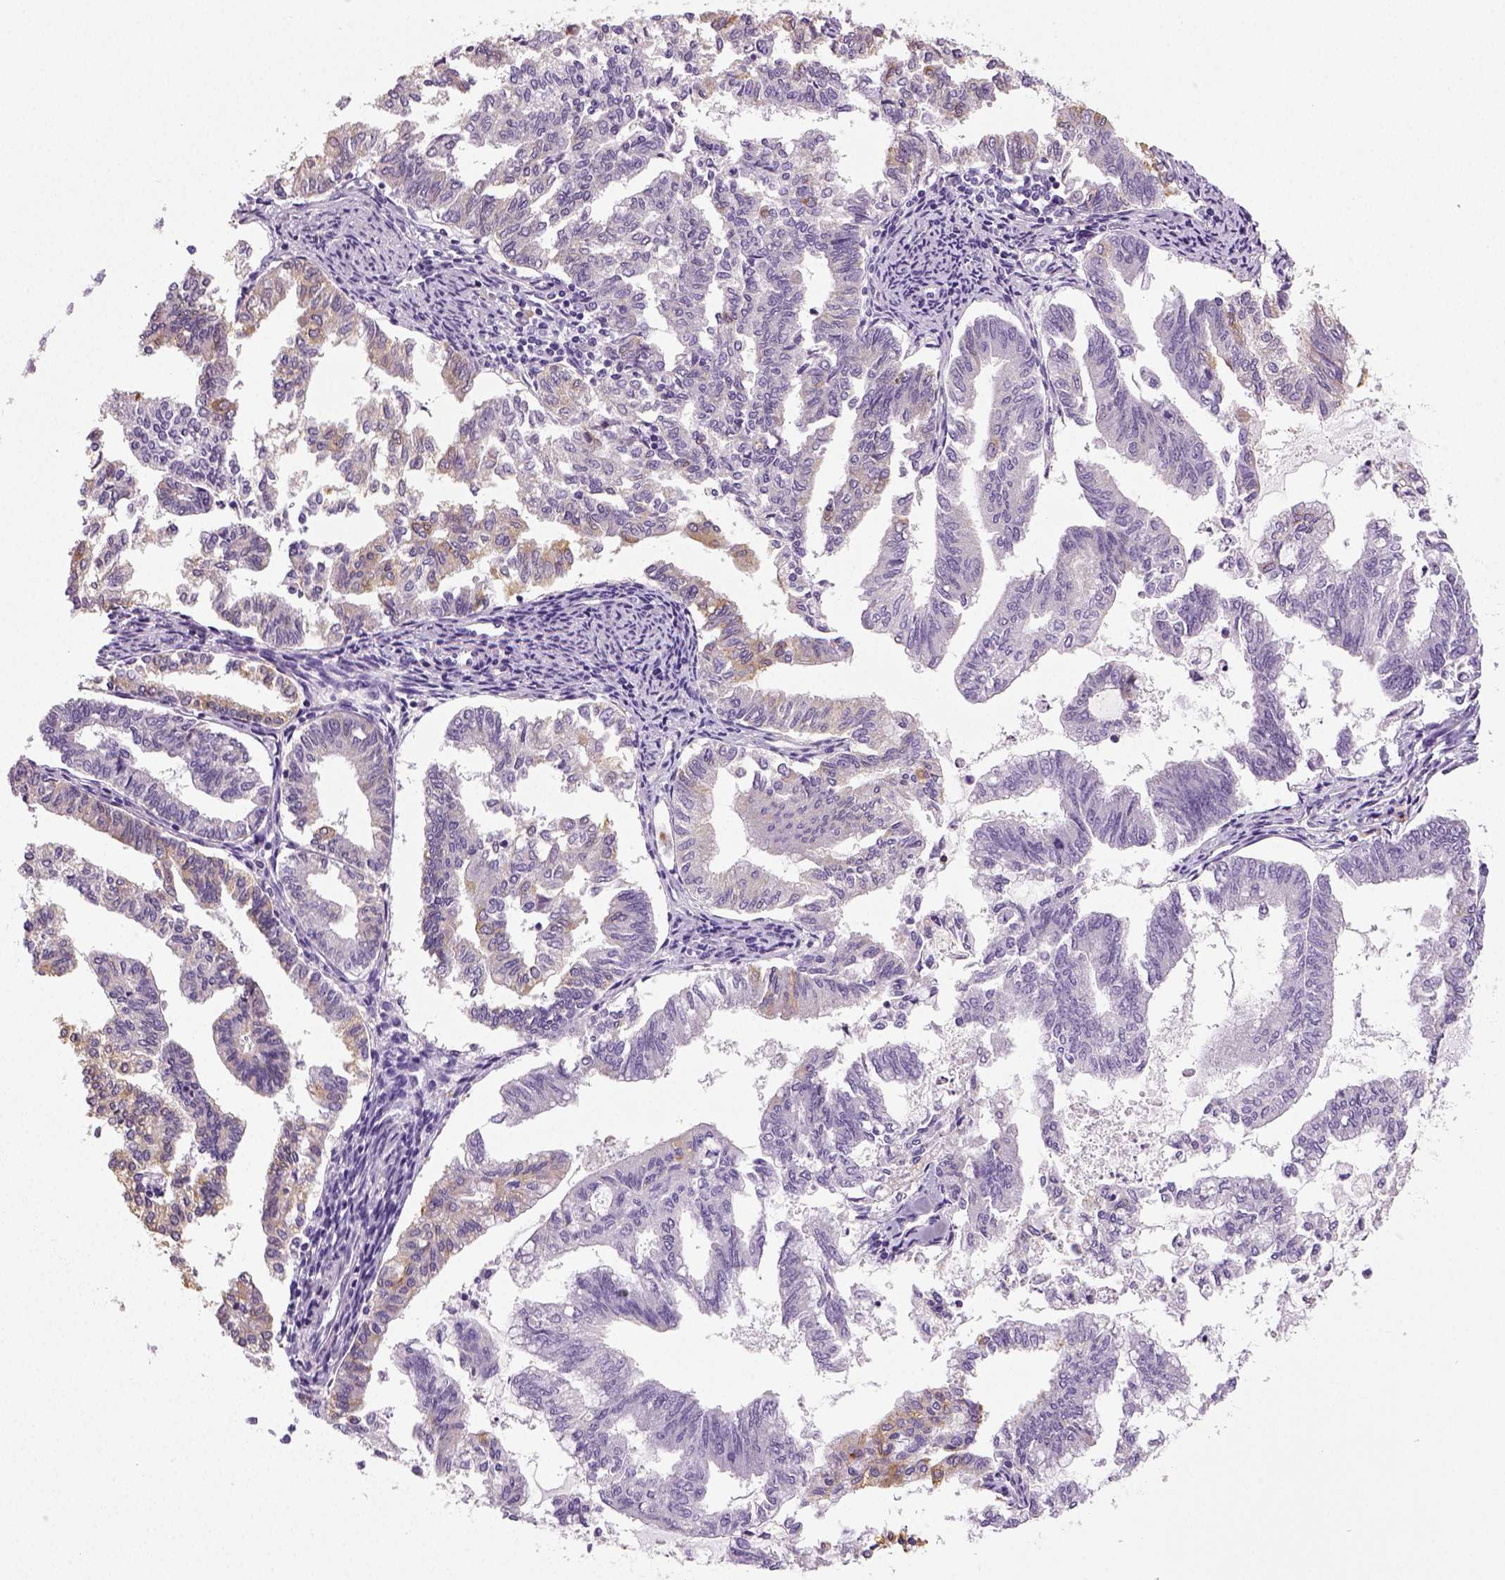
{"staining": {"intensity": "negative", "quantity": "none", "location": "none"}, "tissue": "endometrial cancer", "cell_type": "Tumor cells", "image_type": "cancer", "snomed": [{"axis": "morphology", "description": "Adenocarcinoma, NOS"}, {"axis": "topography", "description": "Endometrium"}], "caption": "Tumor cells are negative for protein expression in human endometrial cancer.", "gene": "NECAB2", "patient": {"sex": "female", "age": 79}}